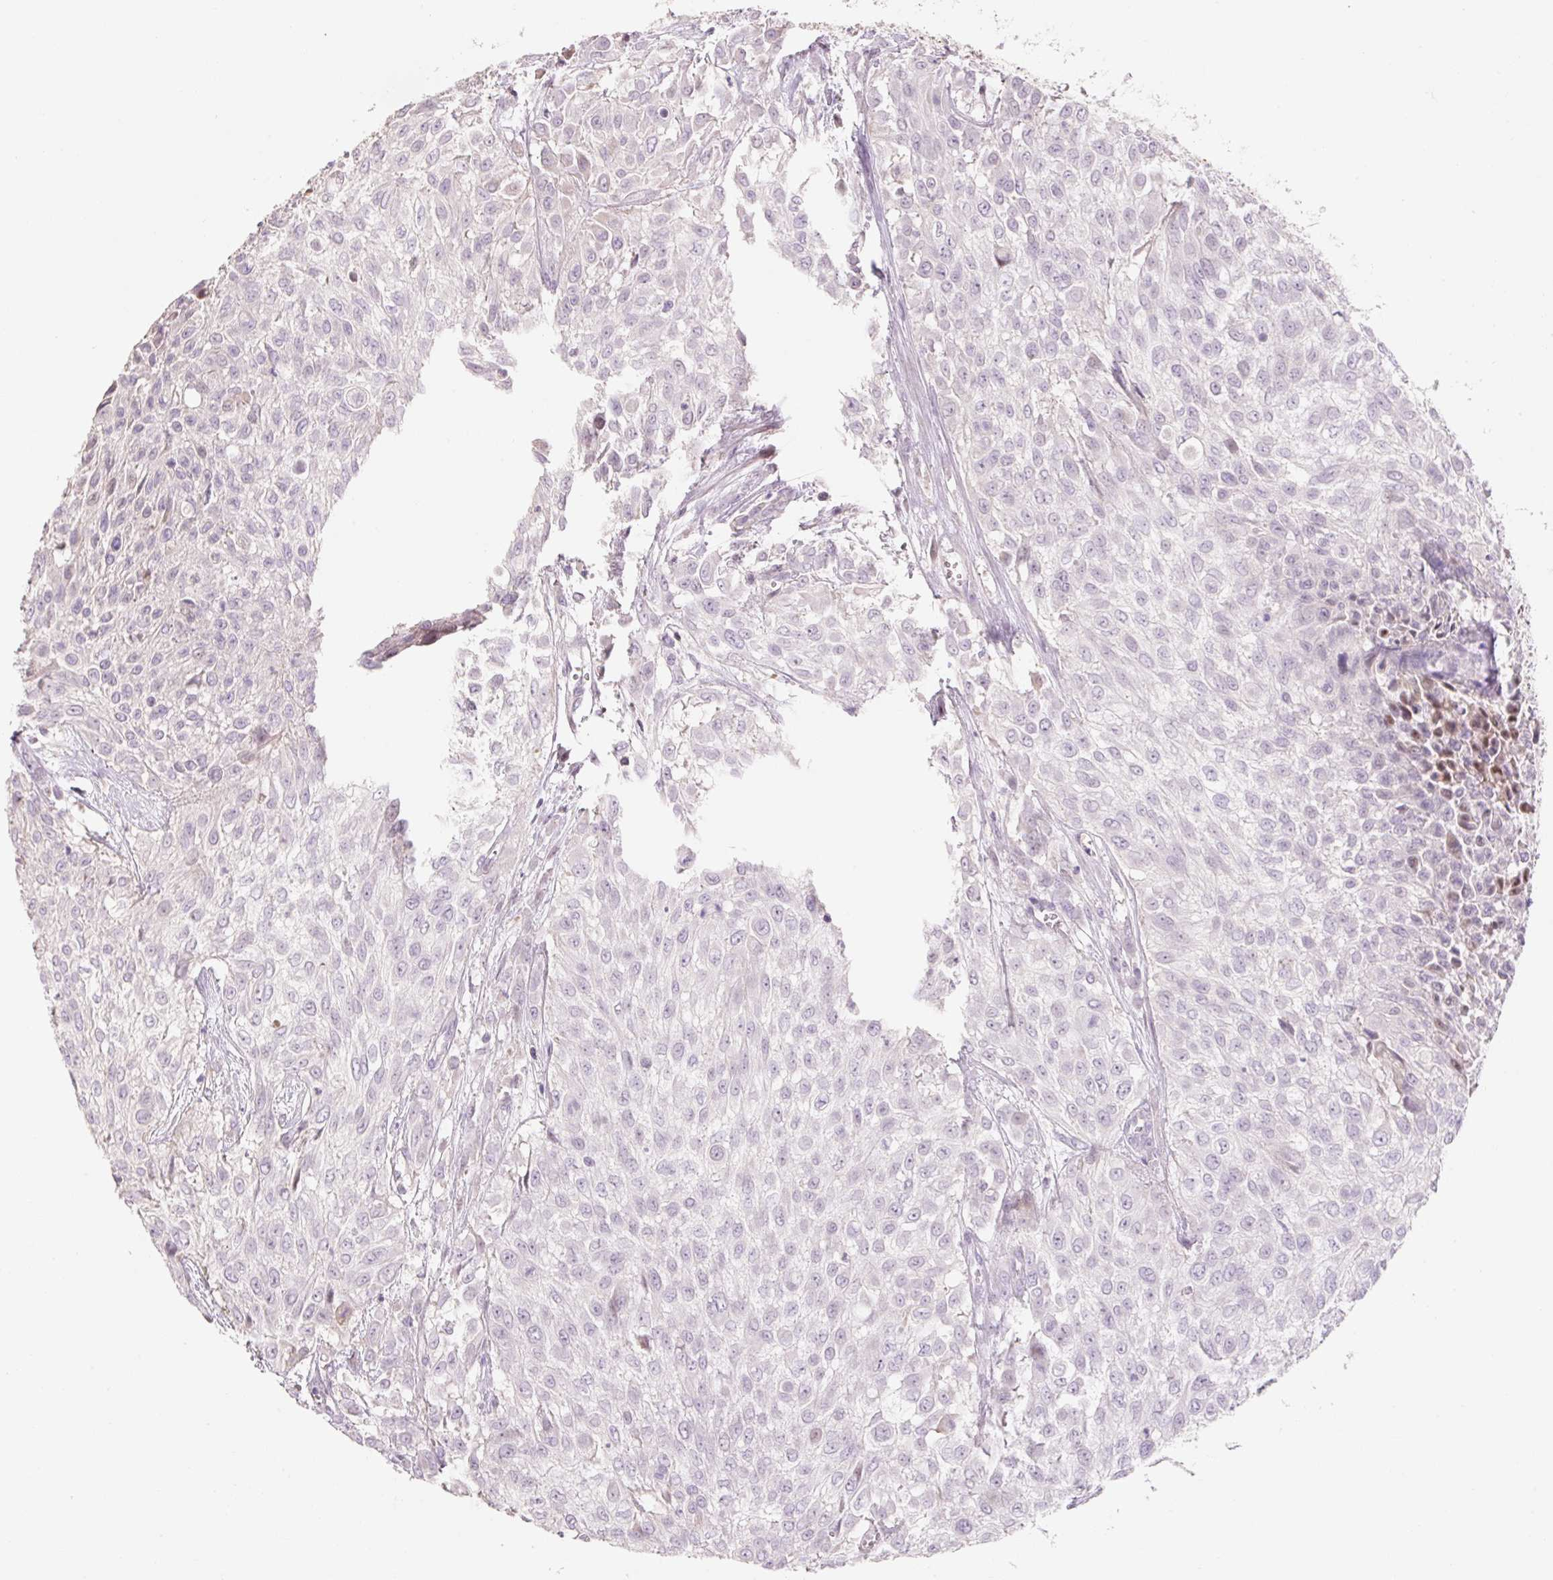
{"staining": {"intensity": "negative", "quantity": "none", "location": "none"}, "tissue": "urothelial cancer", "cell_type": "Tumor cells", "image_type": "cancer", "snomed": [{"axis": "morphology", "description": "Urothelial carcinoma, High grade"}, {"axis": "topography", "description": "Urinary bladder"}], "caption": "High-grade urothelial carcinoma was stained to show a protein in brown. There is no significant staining in tumor cells. (Stains: DAB (3,3'-diaminobenzidine) immunohistochemistry (IHC) with hematoxylin counter stain, Microscopy: brightfield microscopy at high magnification).", "gene": "ZNF552", "patient": {"sex": "male", "age": 57}}